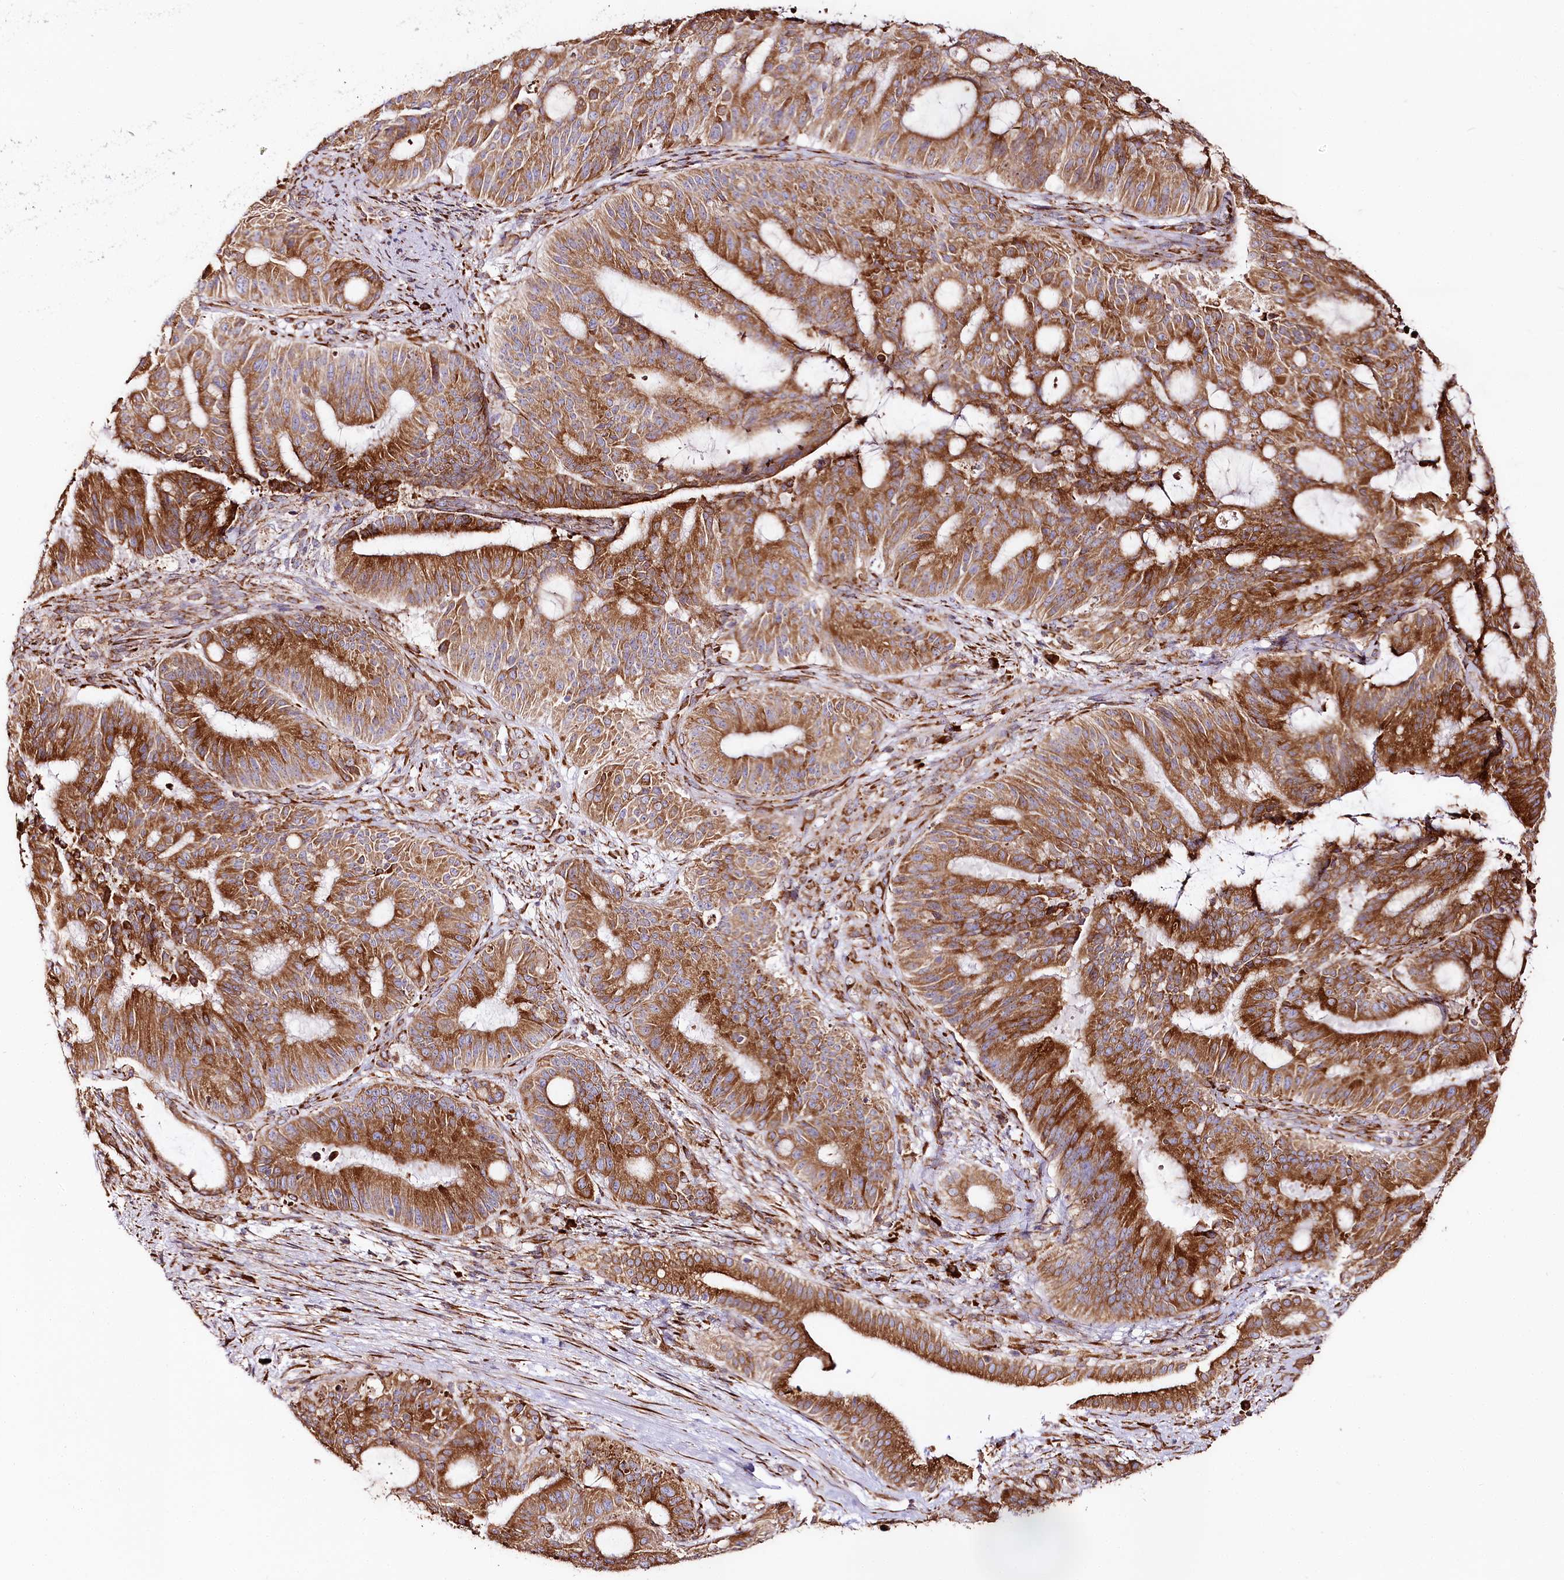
{"staining": {"intensity": "strong", "quantity": ">75%", "location": "cytoplasmic/membranous"}, "tissue": "liver cancer", "cell_type": "Tumor cells", "image_type": "cancer", "snomed": [{"axis": "morphology", "description": "Normal tissue, NOS"}, {"axis": "morphology", "description": "Cholangiocarcinoma"}, {"axis": "topography", "description": "Liver"}, {"axis": "topography", "description": "Peripheral nerve tissue"}], "caption": "A histopathology image of liver cancer (cholangiocarcinoma) stained for a protein exhibits strong cytoplasmic/membranous brown staining in tumor cells.", "gene": "CNPY2", "patient": {"sex": "female", "age": 73}}